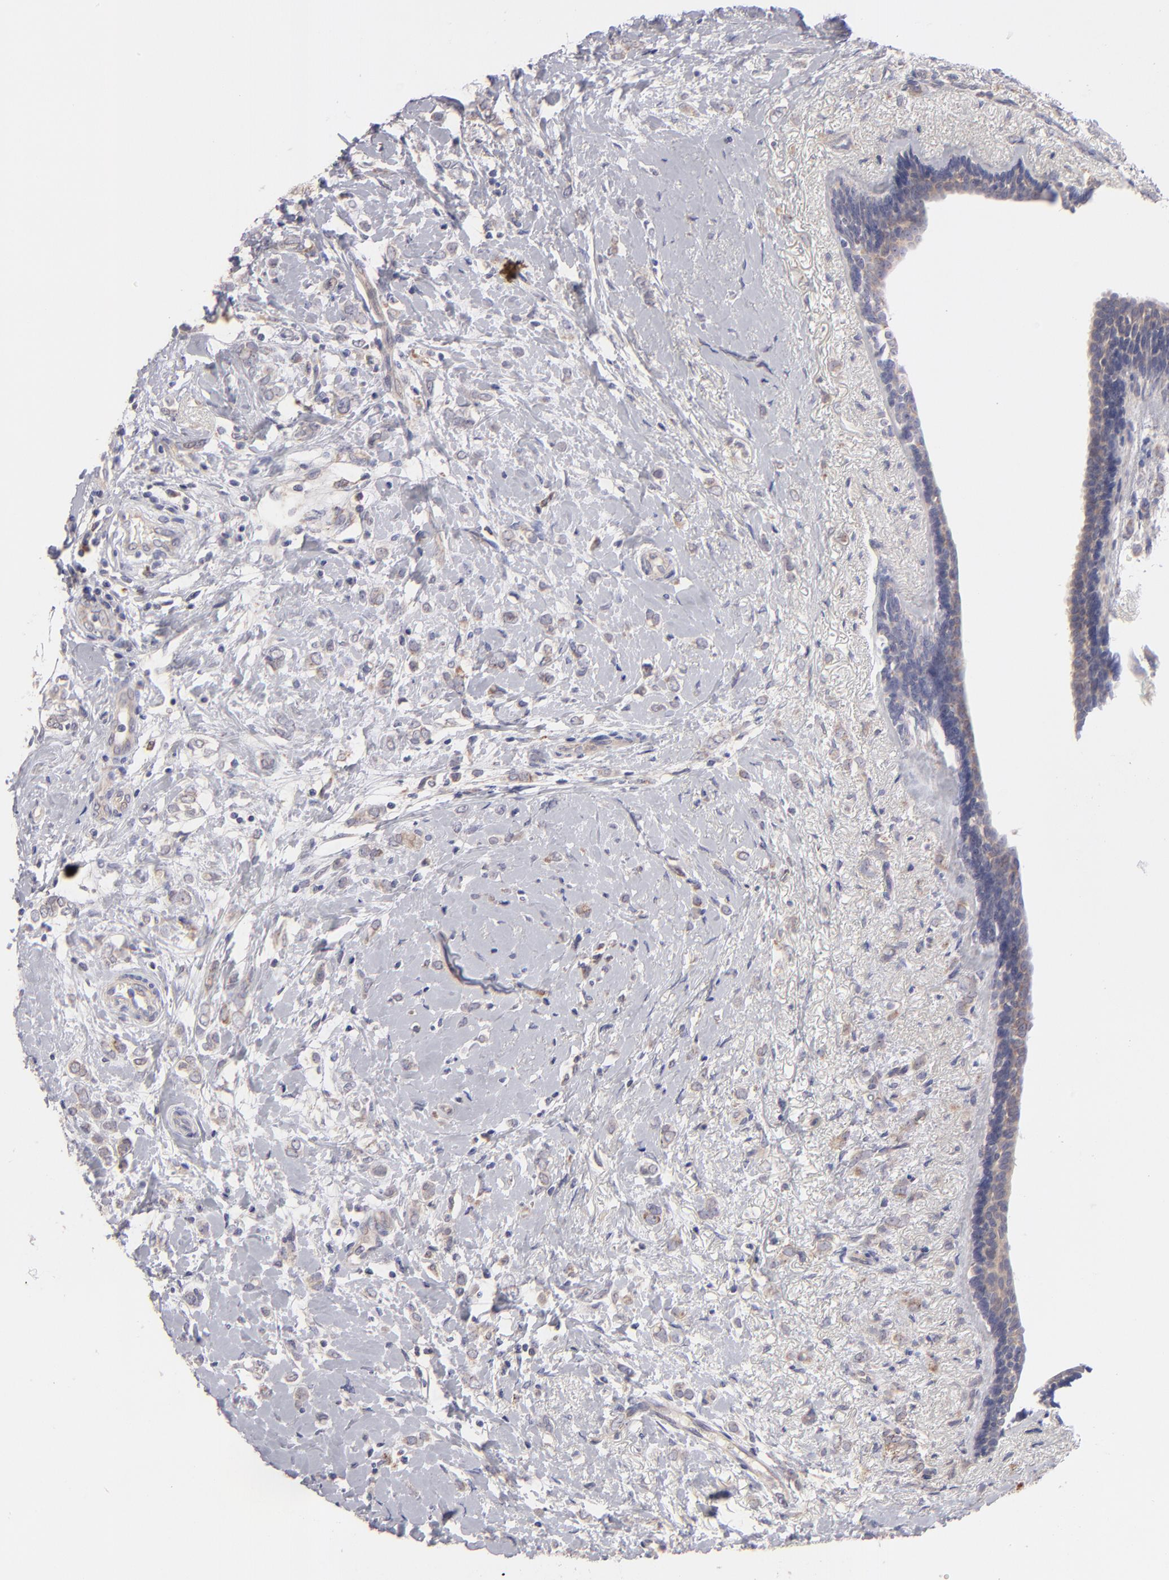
{"staining": {"intensity": "weak", "quantity": ">75%", "location": "cytoplasmic/membranous"}, "tissue": "breast cancer", "cell_type": "Tumor cells", "image_type": "cancer", "snomed": [{"axis": "morphology", "description": "Normal tissue, NOS"}, {"axis": "morphology", "description": "Lobular carcinoma"}, {"axis": "topography", "description": "Breast"}], "caption": "Brown immunohistochemical staining in human breast cancer (lobular carcinoma) demonstrates weak cytoplasmic/membranous positivity in approximately >75% of tumor cells.", "gene": "HCCS", "patient": {"sex": "female", "age": 47}}